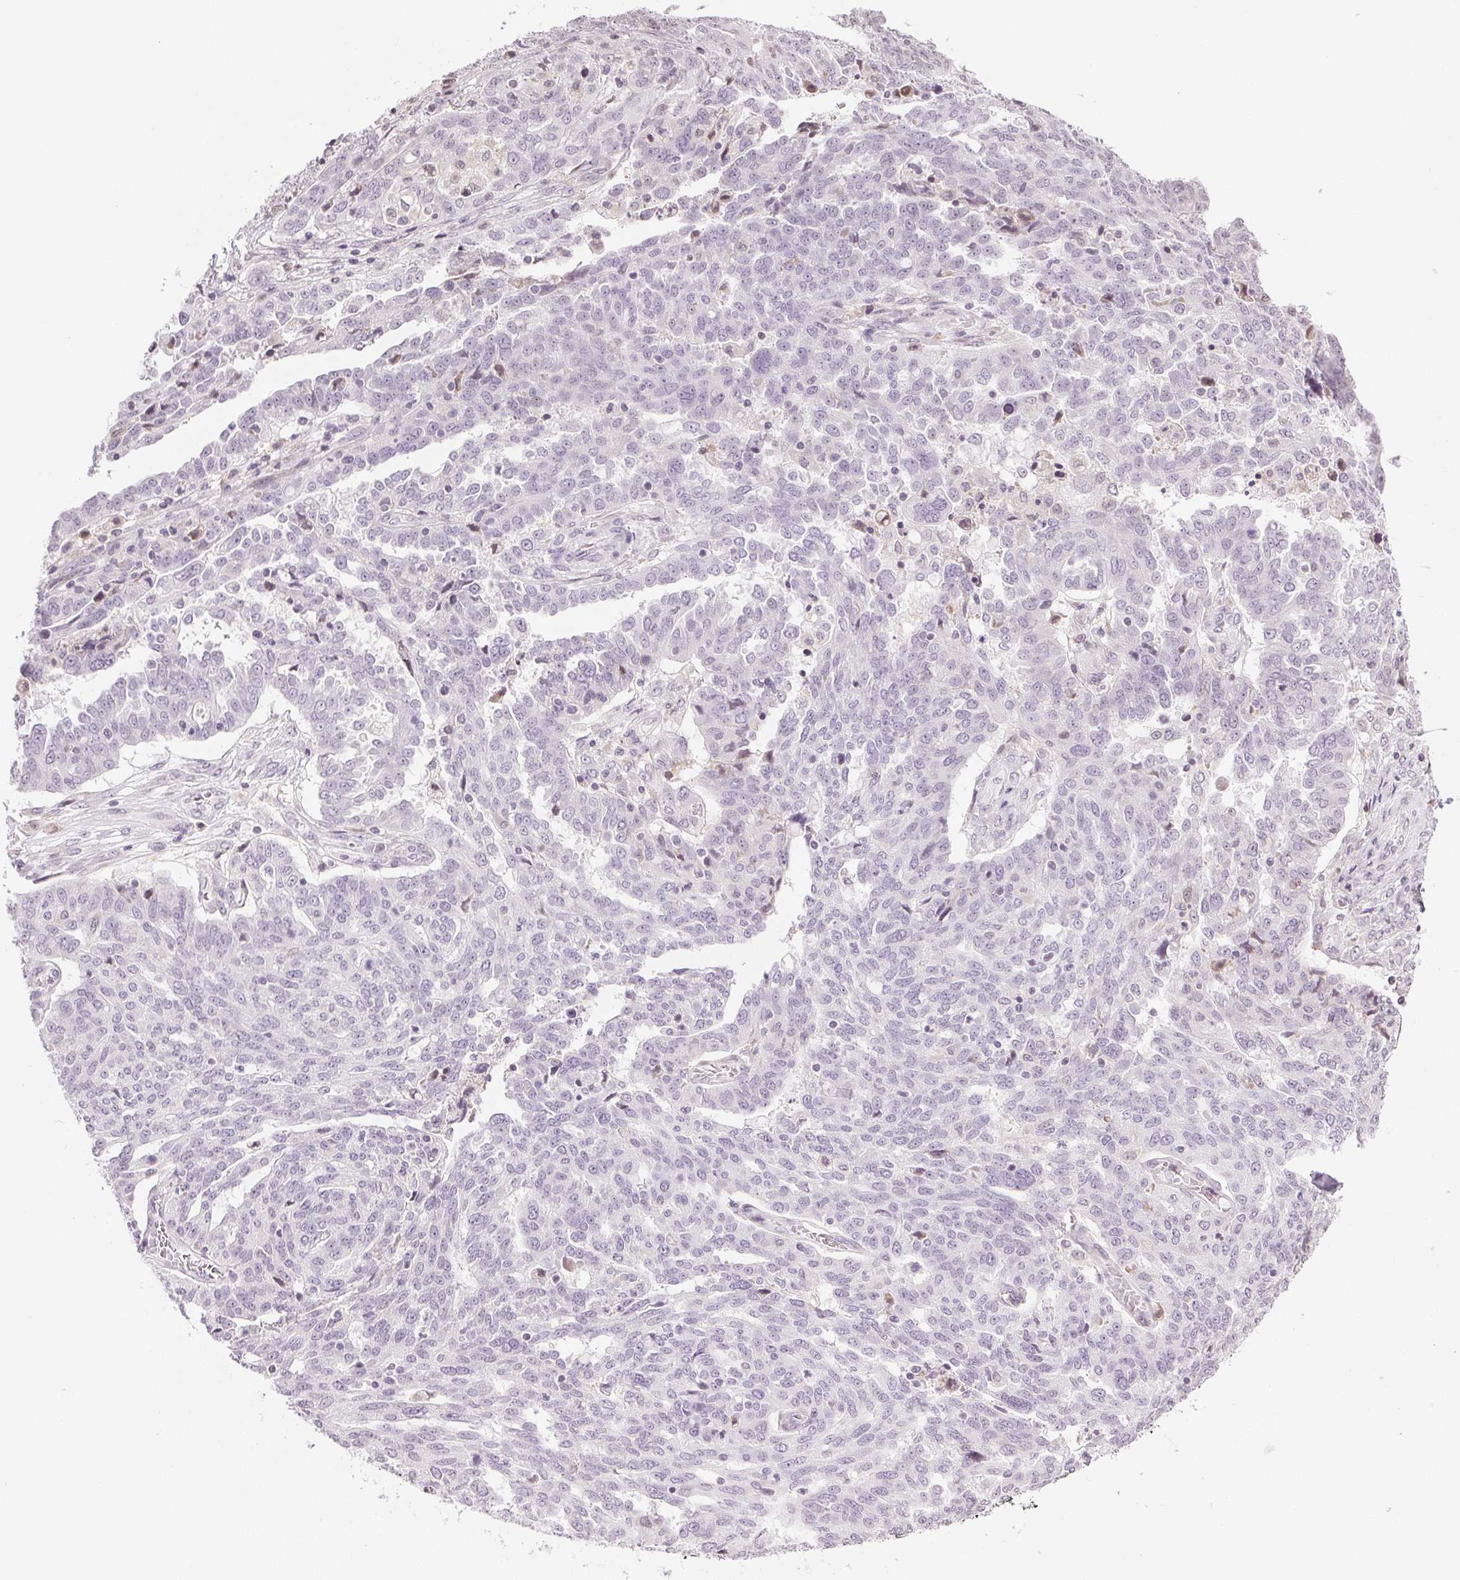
{"staining": {"intensity": "negative", "quantity": "none", "location": "none"}, "tissue": "ovarian cancer", "cell_type": "Tumor cells", "image_type": "cancer", "snomed": [{"axis": "morphology", "description": "Cystadenocarcinoma, serous, NOS"}, {"axis": "topography", "description": "Ovary"}], "caption": "IHC photomicrograph of neoplastic tissue: ovarian cancer (serous cystadenocarcinoma) stained with DAB displays no significant protein expression in tumor cells.", "gene": "TNNT3", "patient": {"sex": "female", "age": 67}}